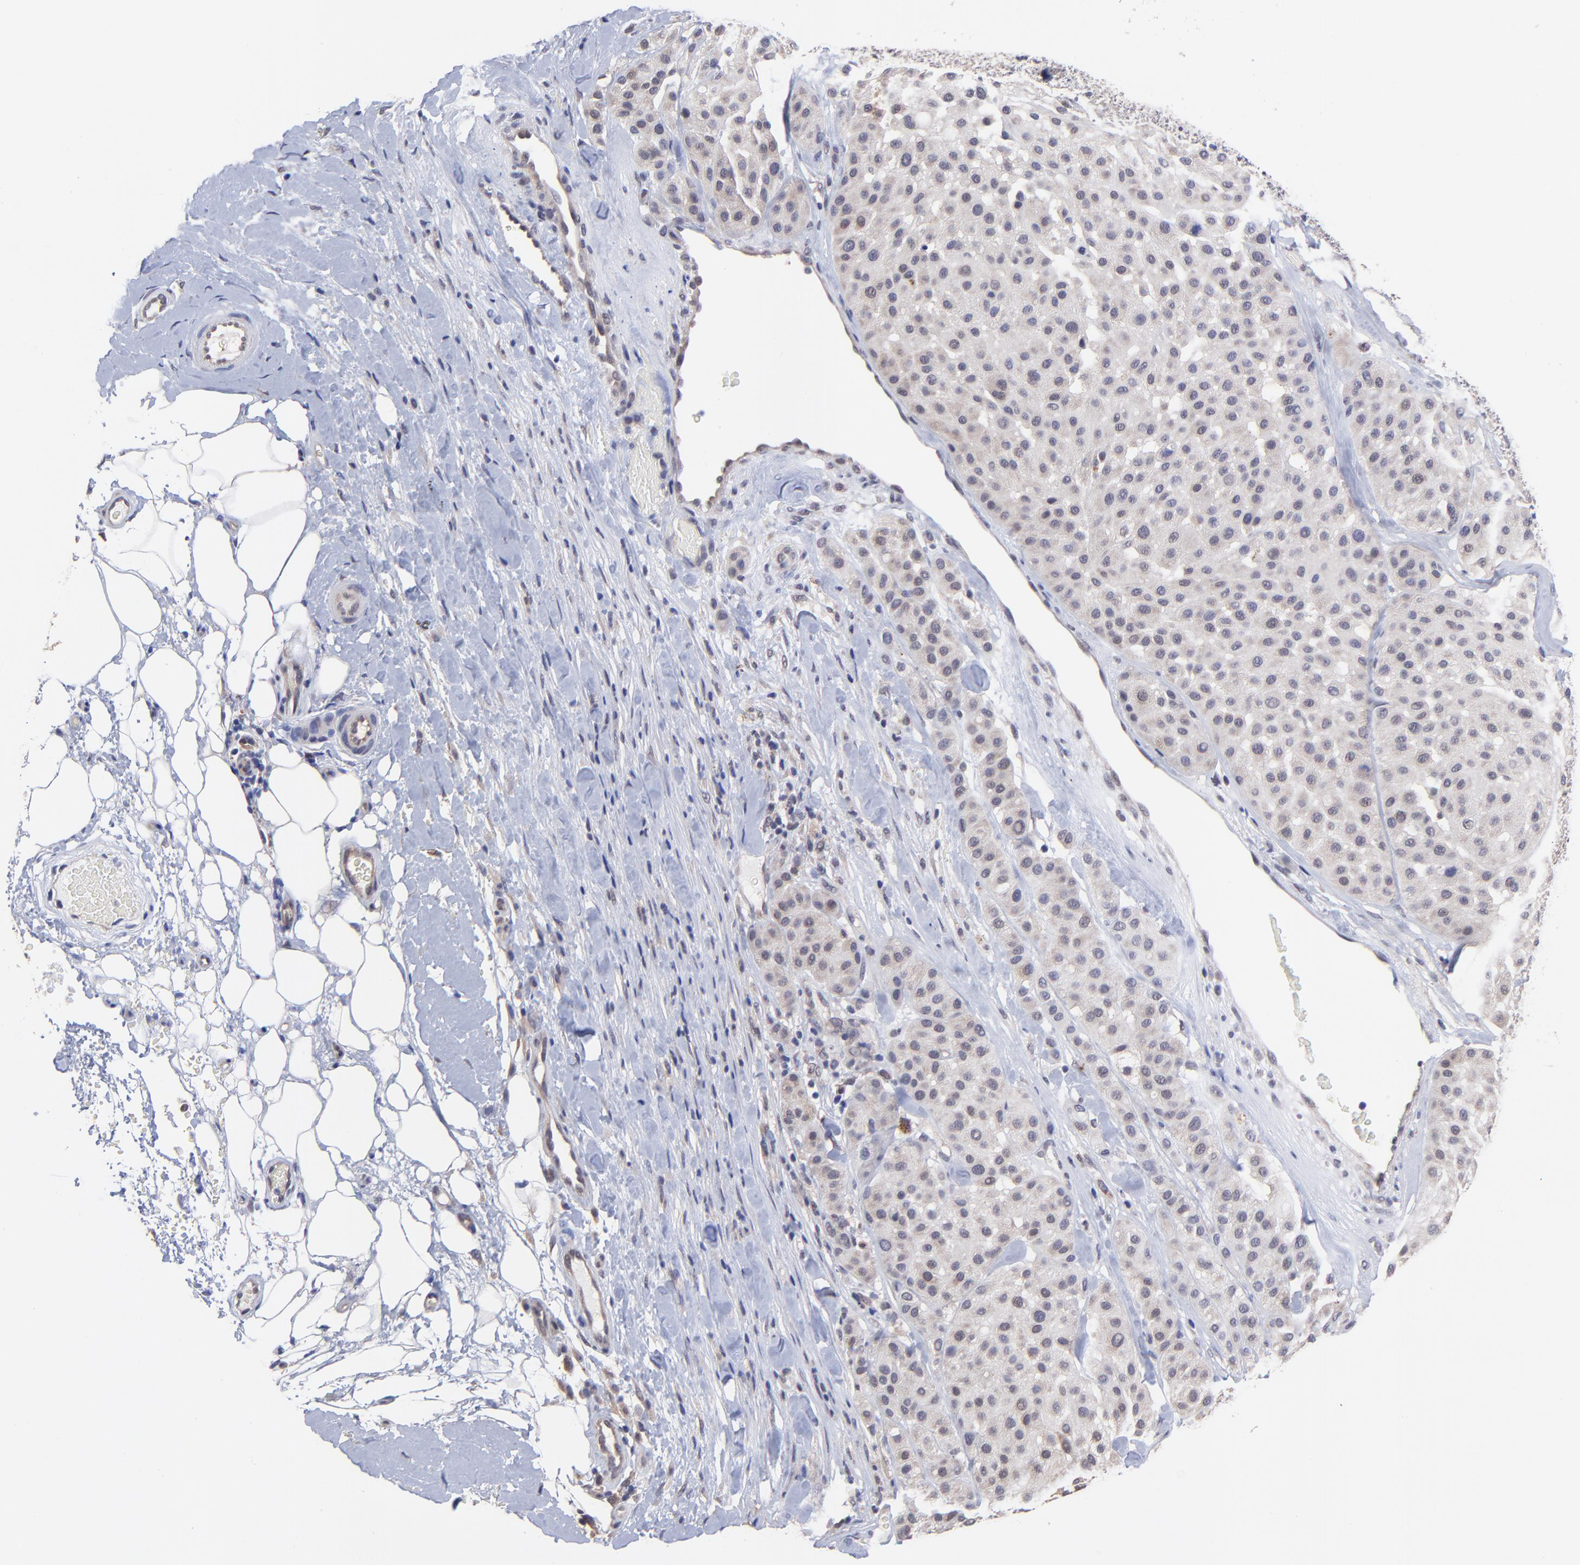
{"staining": {"intensity": "weak", "quantity": "<25%", "location": "cytoplasmic/membranous"}, "tissue": "melanoma", "cell_type": "Tumor cells", "image_type": "cancer", "snomed": [{"axis": "morphology", "description": "Normal tissue, NOS"}, {"axis": "morphology", "description": "Malignant melanoma, Metastatic site"}, {"axis": "topography", "description": "Skin"}], "caption": "Histopathology image shows no protein positivity in tumor cells of melanoma tissue. (IHC, brightfield microscopy, high magnification).", "gene": "ZNF747", "patient": {"sex": "male", "age": 41}}